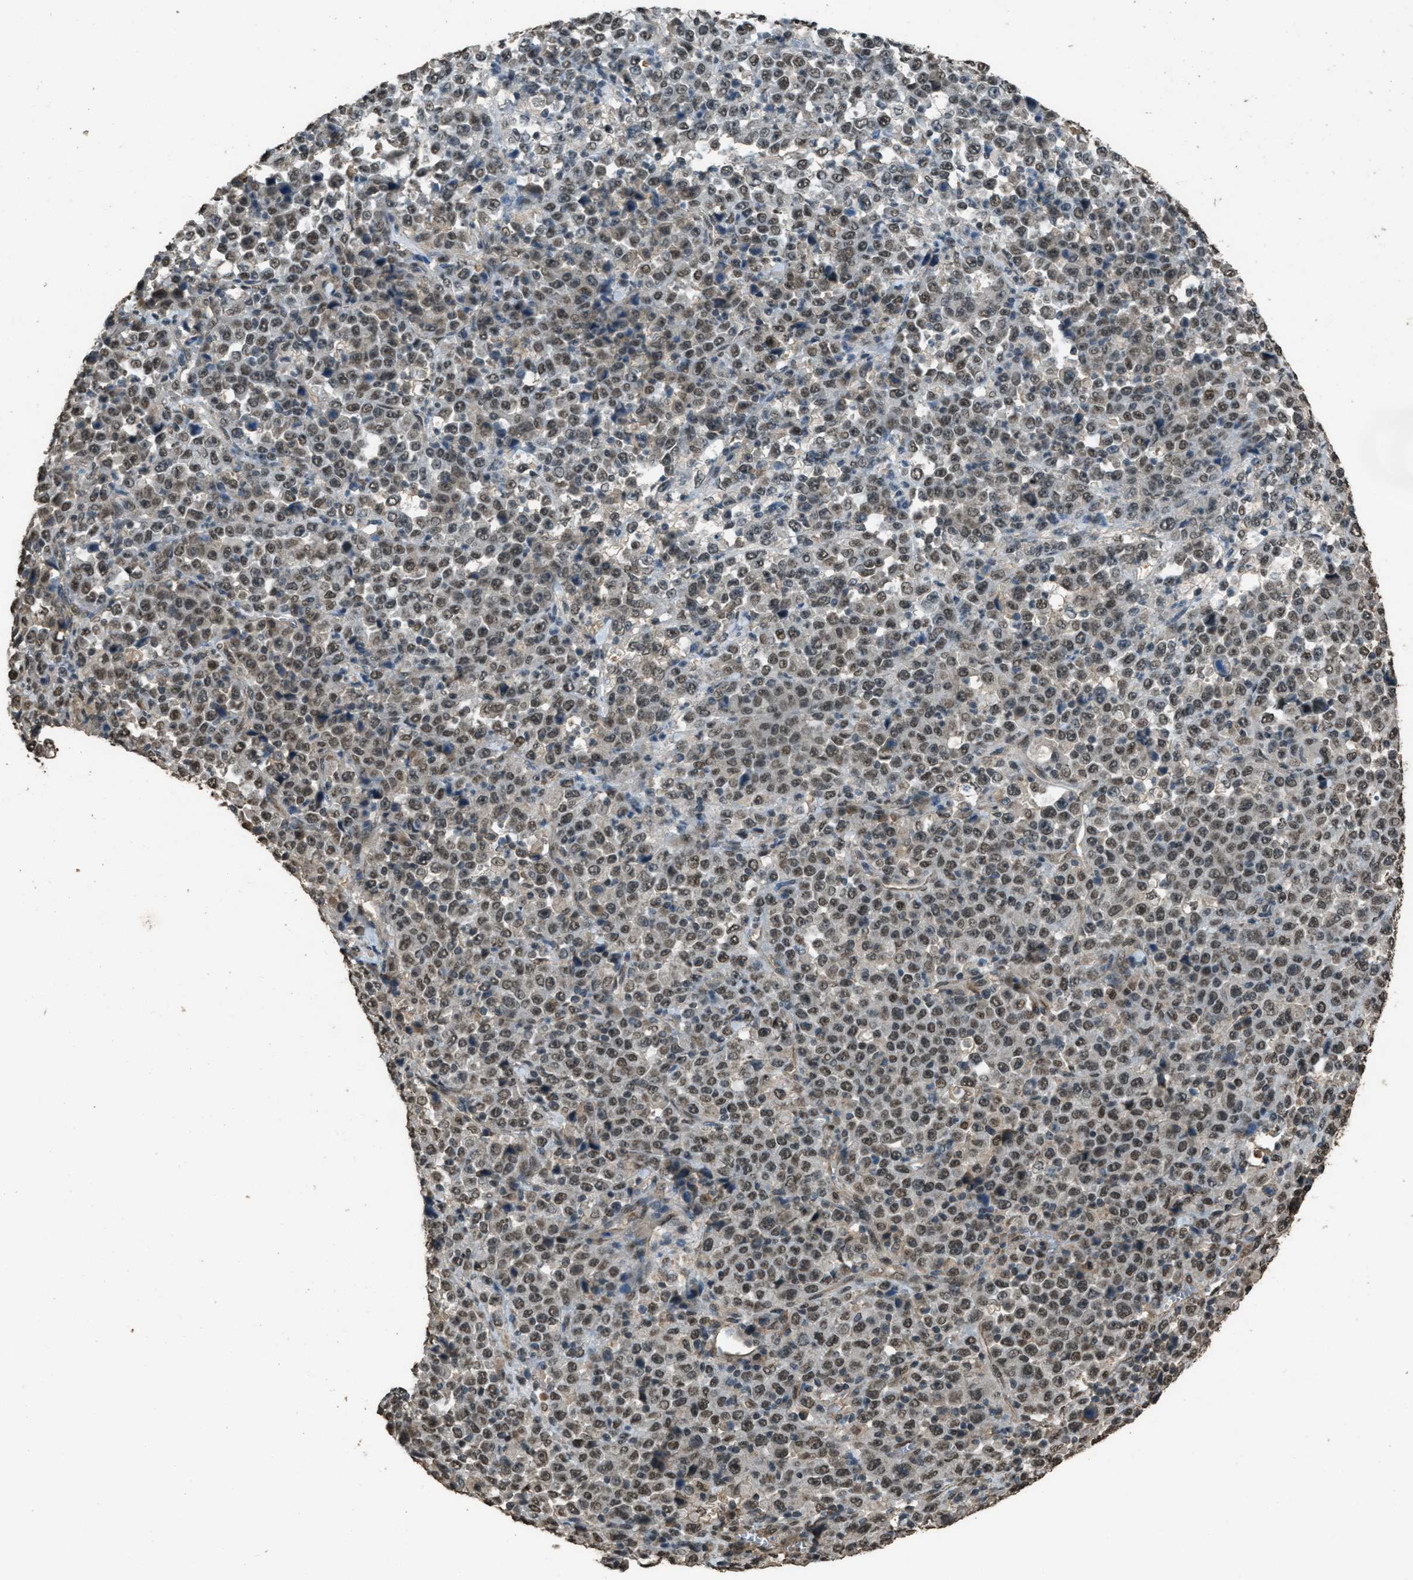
{"staining": {"intensity": "moderate", "quantity": ">75%", "location": "nuclear"}, "tissue": "stomach cancer", "cell_type": "Tumor cells", "image_type": "cancer", "snomed": [{"axis": "morphology", "description": "Normal tissue, NOS"}, {"axis": "morphology", "description": "Adenocarcinoma, NOS"}, {"axis": "topography", "description": "Stomach, upper"}, {"axis": "topography", "description": "Stomach"}], "caption": "The immunohistochemical stain shows moderate nuclear positivity in tumor cells of stomach adenocarcinoma tissue. (DAB IHC, brown staining for protein, blue staining for nuclei).", "gene": "SERTAD2", "patient": {"sex": "male", "age": 59}}